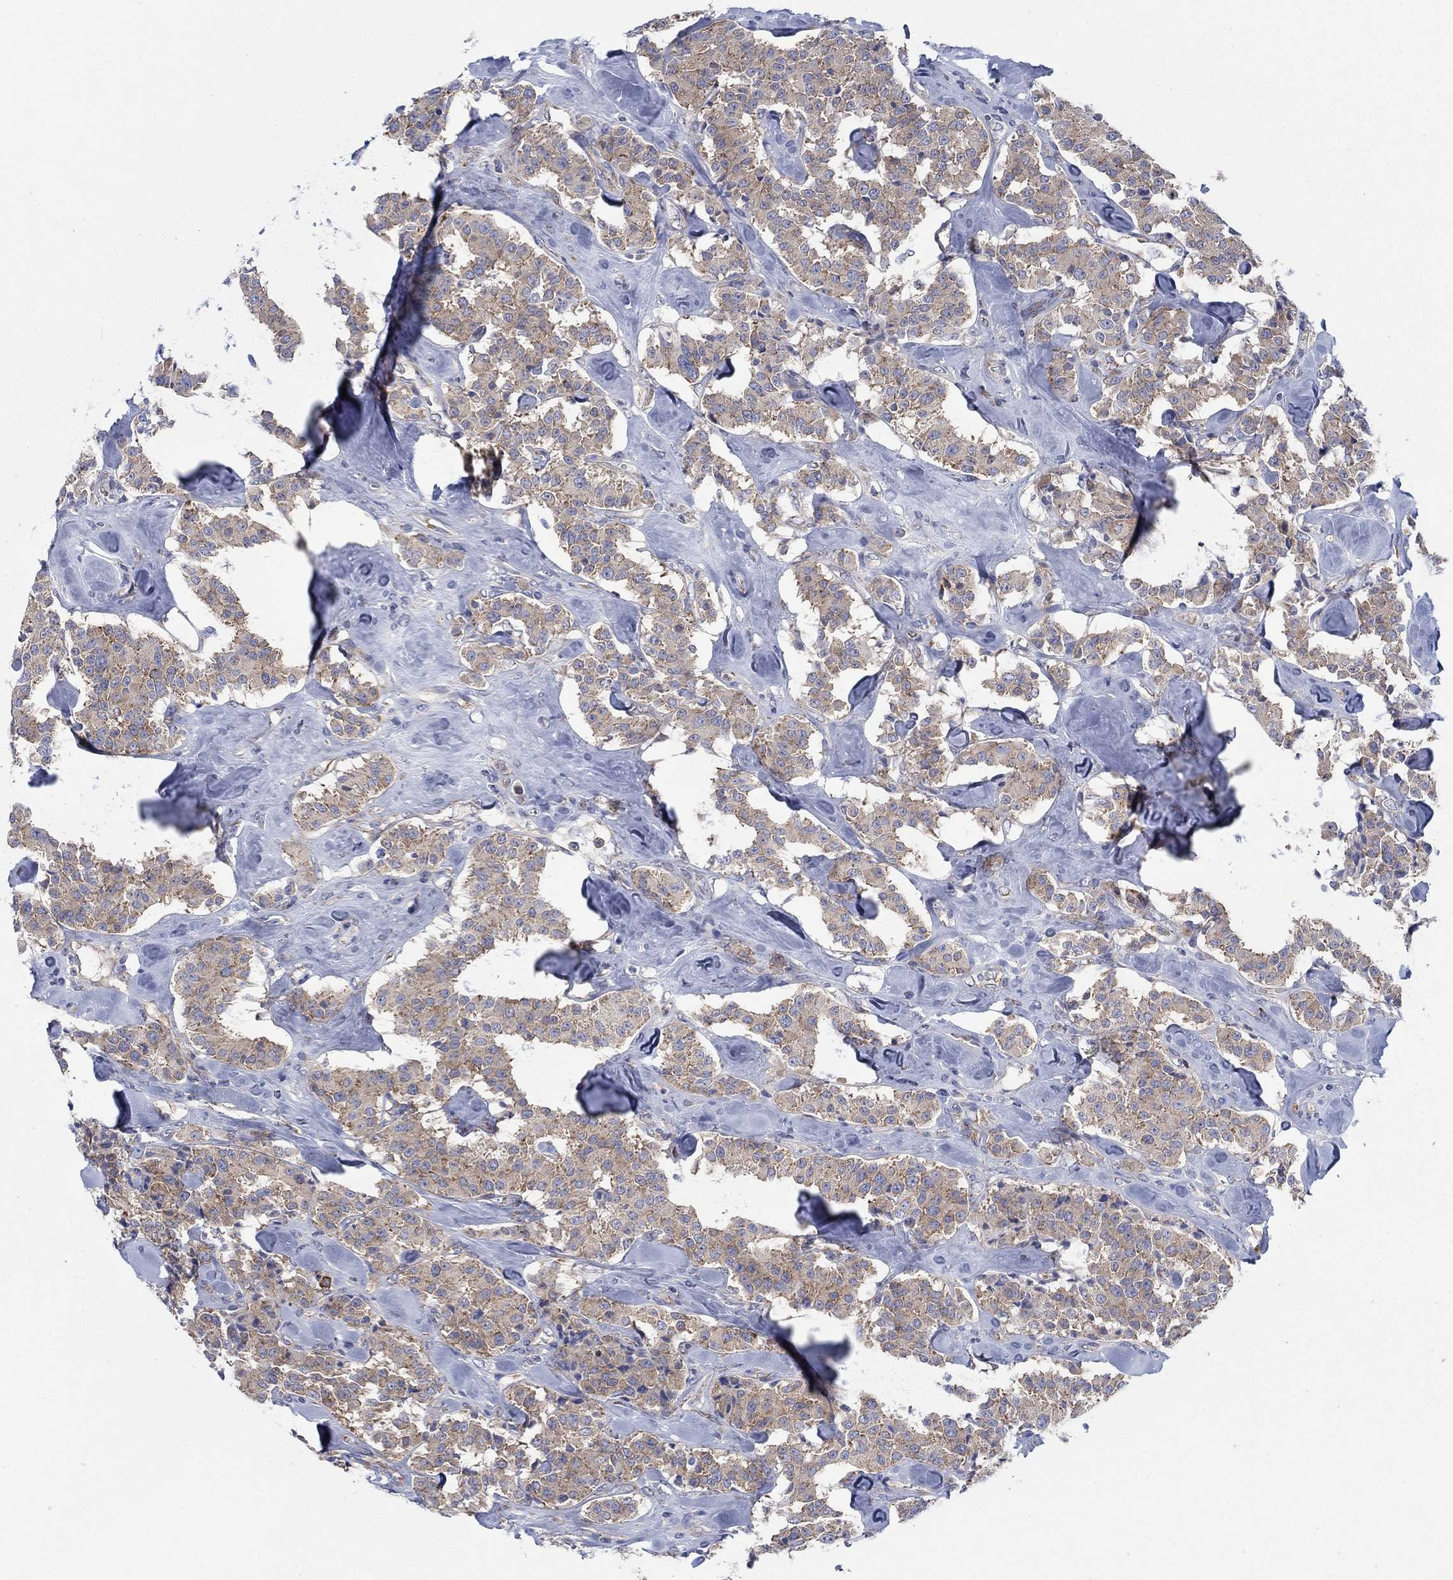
{"staining": {"intensity": "moderate", "quantity": ">75%", "location": "cytoplasmic/membranous"}, "tissue": "carcinoid", "cell_type": "Tumor cells", "image_type": "cancer", "snomed": [{"axis": "morphology", "description": "Carcinoid, malignant, NOS"}, {"axis": "topography", "description": "Pancreas"}], "caption": "IHC of human carcinoid exhibits medium levels of moderate cytoplasmic/membranous staining in approximately >75% of tumor cells. The protein is stained brown, and the nuclei are stained in blue (DAB (3,3'-diaminobenzidine) IHC with brightfield microscopy, high magnification).", "gene": "TMEM59", "patient": {"sex": "male", "age": 41}}